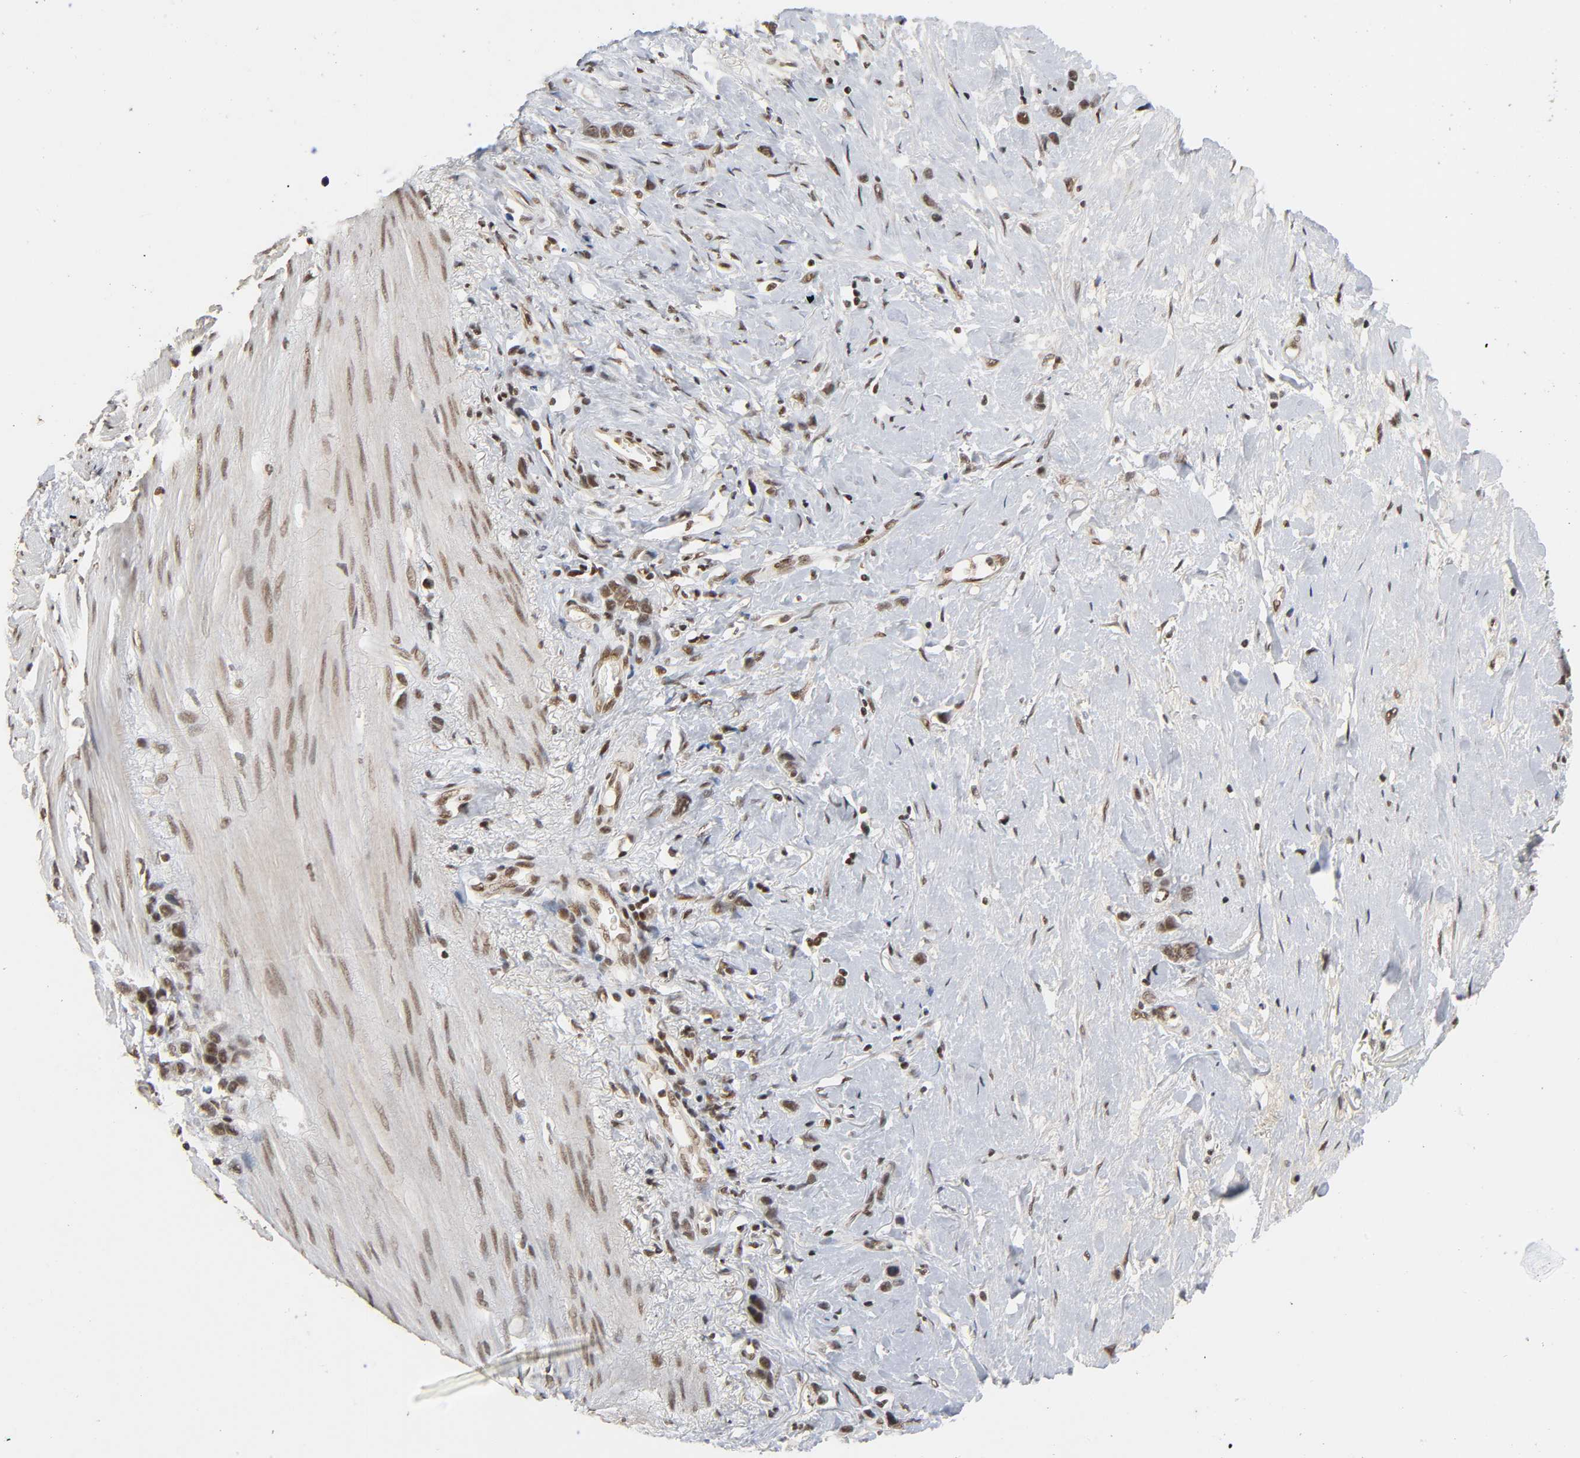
{"staining": {"intensity": "moderate", "quantity": ">75%", "location": "cytoplasmic/membranous,nuclear"}, "tissue": "stomach cancer", "cell_type": "Tumor cells", "image_type": "cancer", "snomed": [{"axis": "morphology", "description": "Normal tissue, NOS"}, {"axis": "morphology", "description": "Adenocarcinoma, NOS"}, {"axis": "morphology", "description": "Adenocarcinoma, High grade"}, {"axis": "topography", "description": "Stomach, upper"}, {"axis": "topography", "description": "Stomach"}], "caption": "A medium amount of moderate cytoplasmic/membranous and nuclear expression is appreciated in approximately >75% of tumor cells in stomach cancer (adenocarcinoma) tissue.", "gene": "ZNF384", "patient": {"sex": "female", "age": 65}}